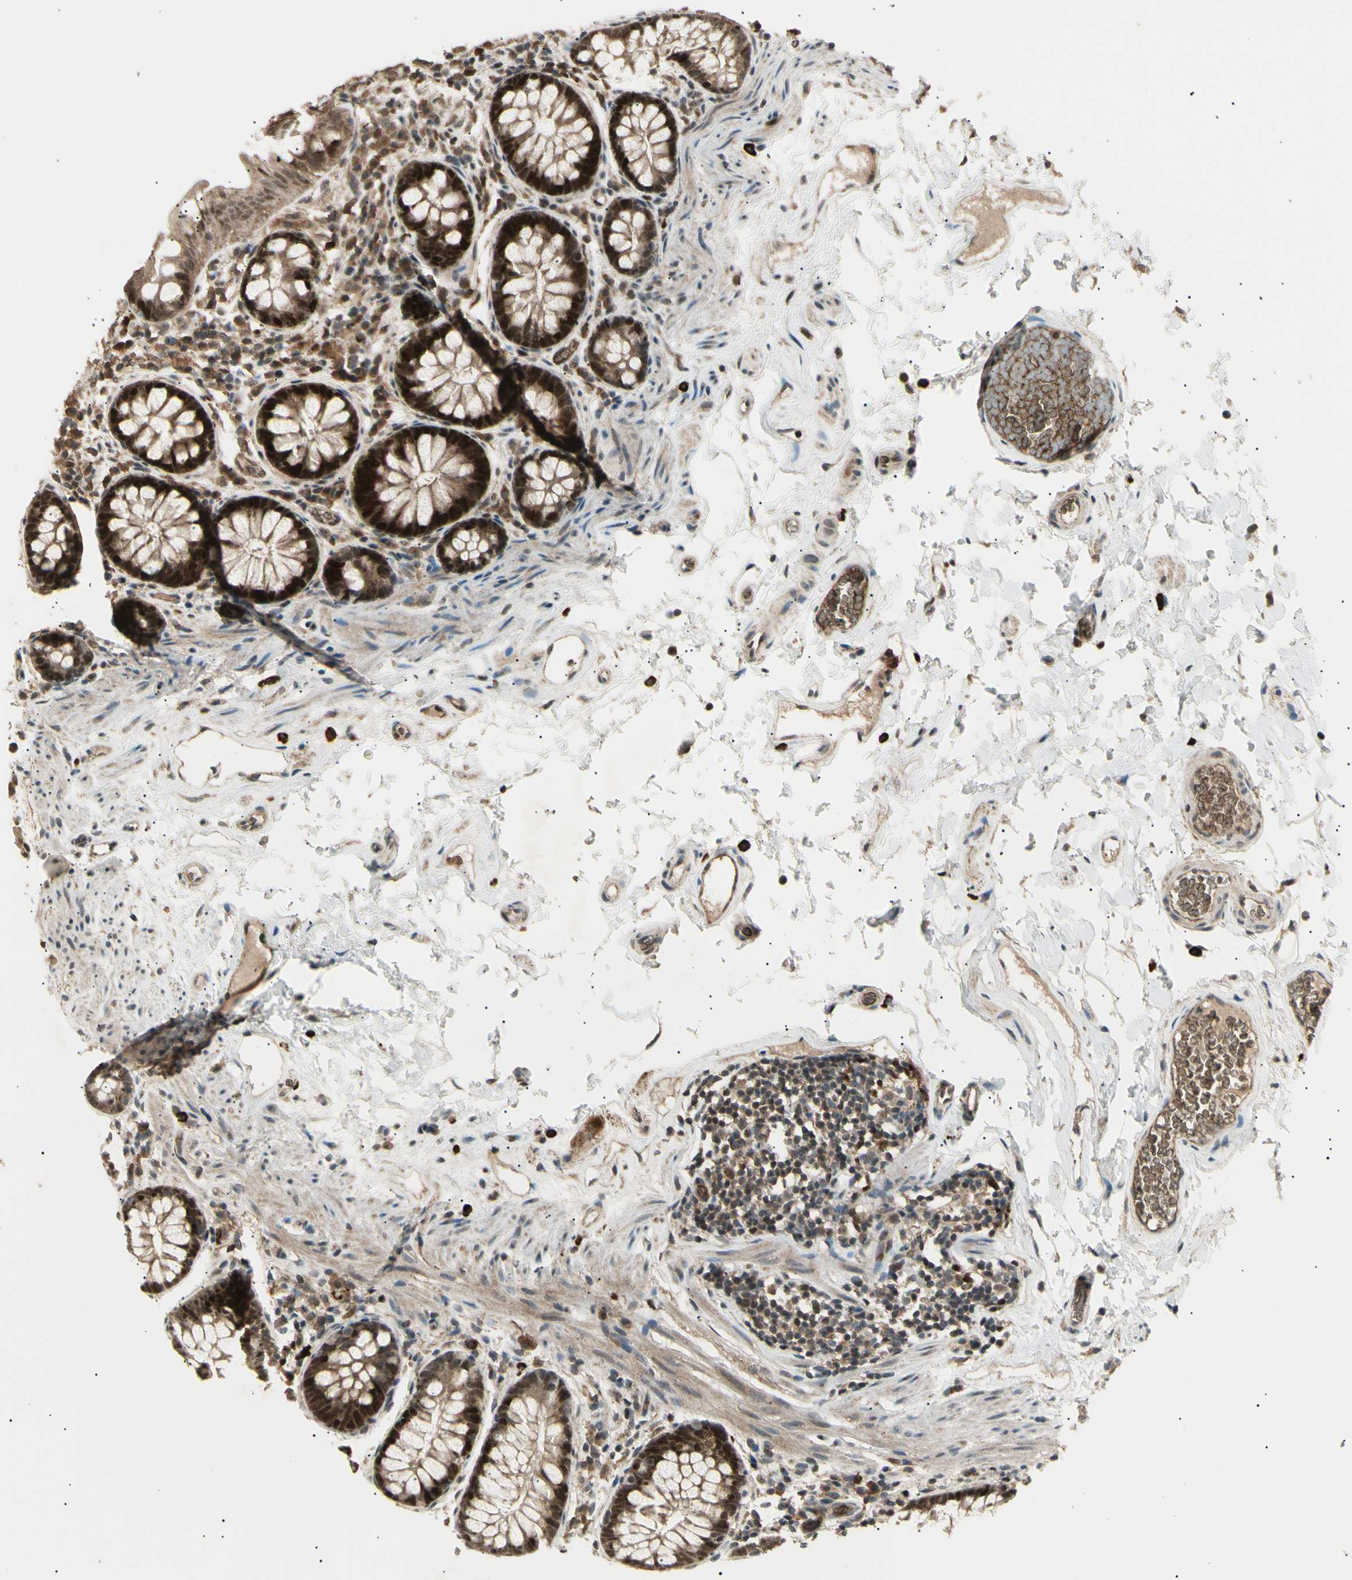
{"staining": {"intensity": "moderate", "quantity": ">75%", "location": "cytoplasmic/membranous"}, "tissue": "colon", "cell_type": "Endothelial cells", "image_type": "normal", "snomed": [{"axis": "morphology", "description": "Normal tissue, NOS"}, {"axis": "topography", "description": "Colon"}], "caption": "Immunohistochemistry image of normal colon: human colon stained using IHC displays medium levels of moderate protein expression localized specifically in the cytoplasmic/membranous of endothelial cells, appearing as a cytoplasmic/membranous brown color.", "gene": "NUAK2", "patient": {"sex": "female", "age": 80}}